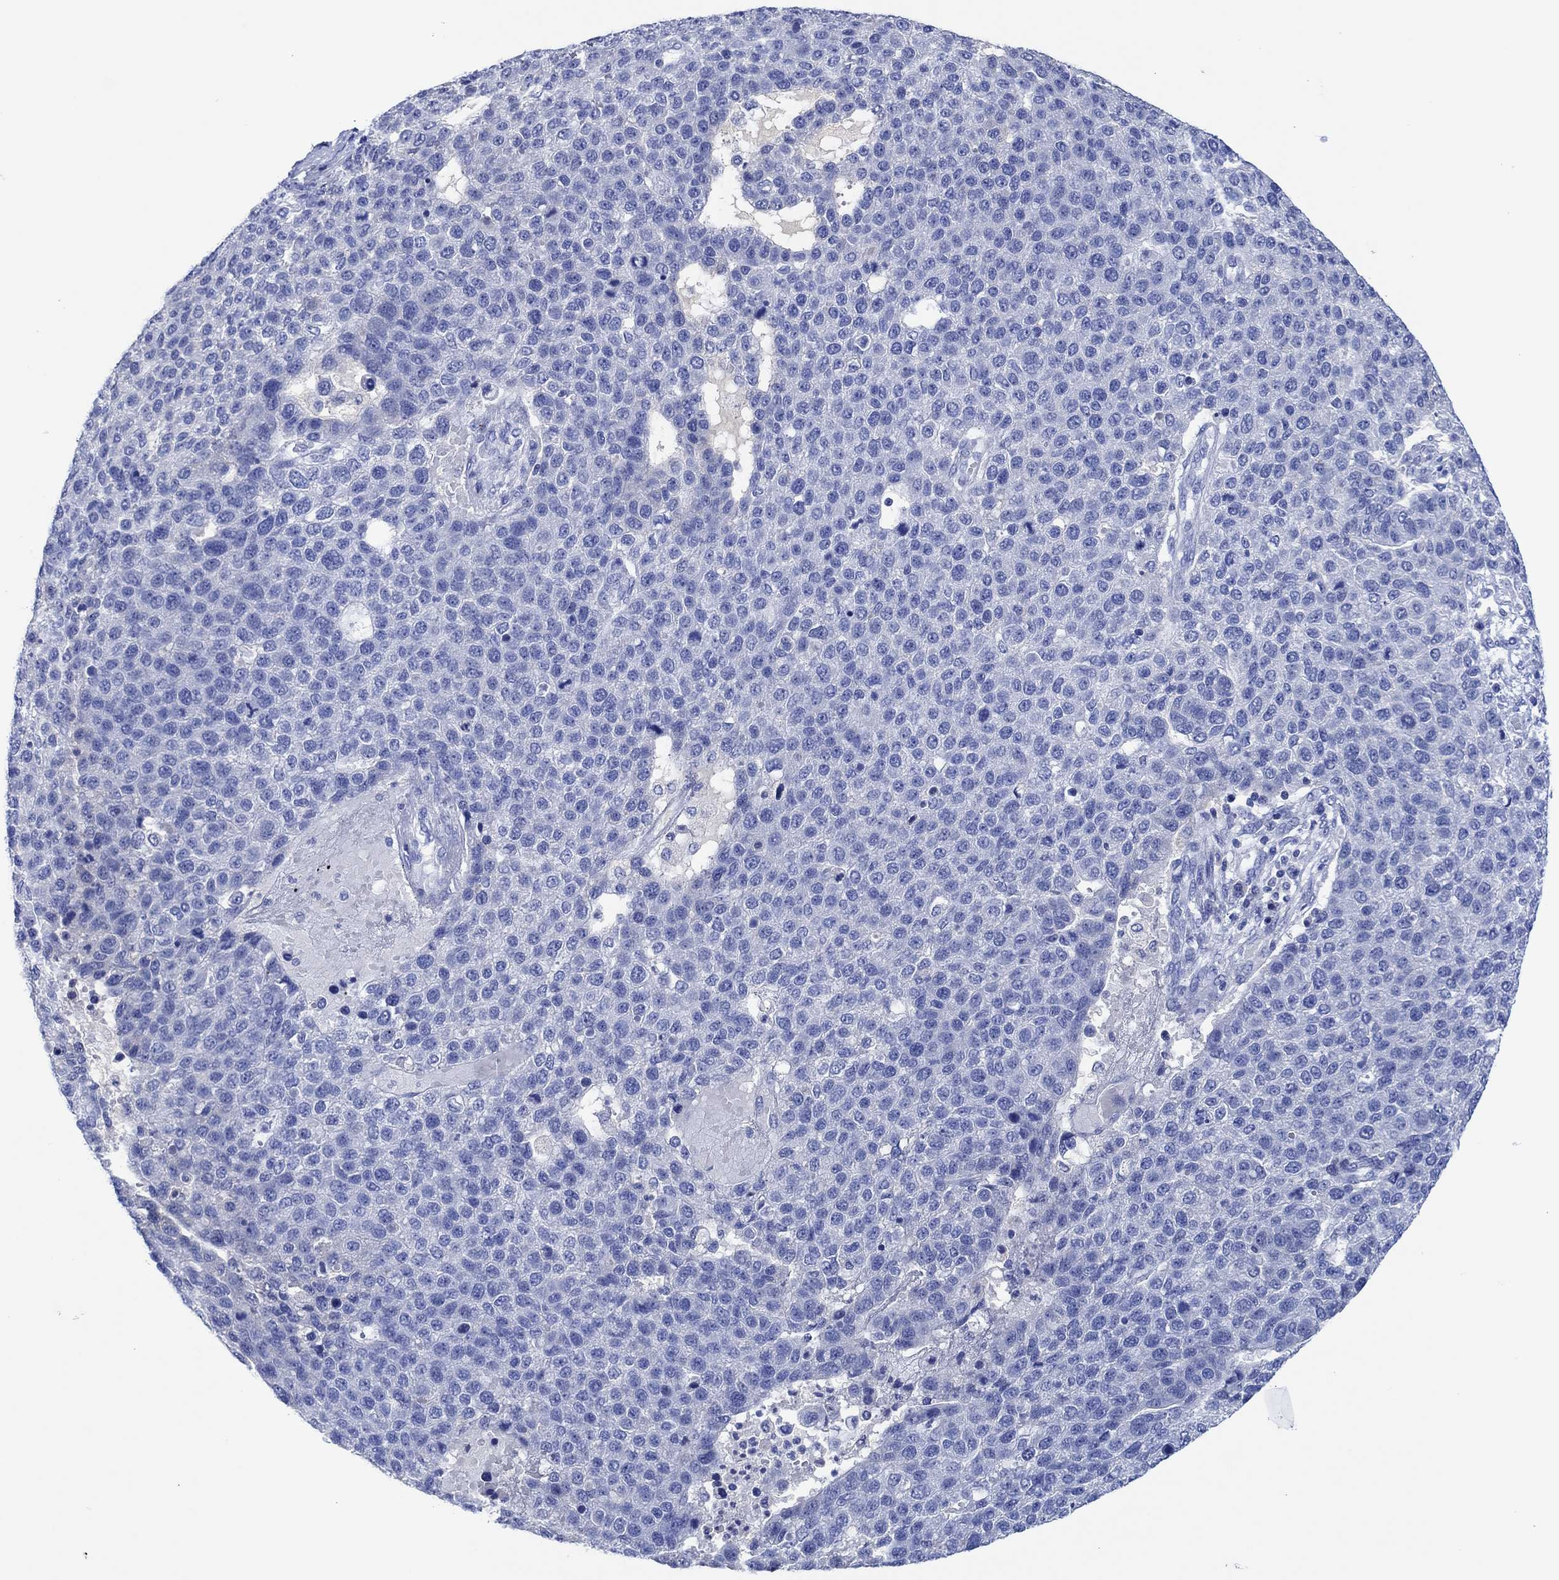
{"staining": {"intensity": "negative", "quantity": "none", "location": "none"}, "tissue": "pancreatic cancer", "cell_type": "Tumor cells", "image_type": "cancer", "snomed": [{"axis": "morphology", "description": "Adenocarcinoma, NOS"}, {"axis": "topography", "description": "Pancreas"}], "caption": "This histopathology image is of pancreatic cancer stained with immunohistochemistry to label a protein in brown with the nuclei are counter-stained blue. There is no expression in tumor cells. (Stains: DAB (3,3'-diaminobenzidine) immunohistochemistry (IHC) with hematoxylin counter stain, Microscopy: brightfield microscopy at high magnification).", "gene": "CPNE6", "patient": {"sex": "female", "age": 61}}